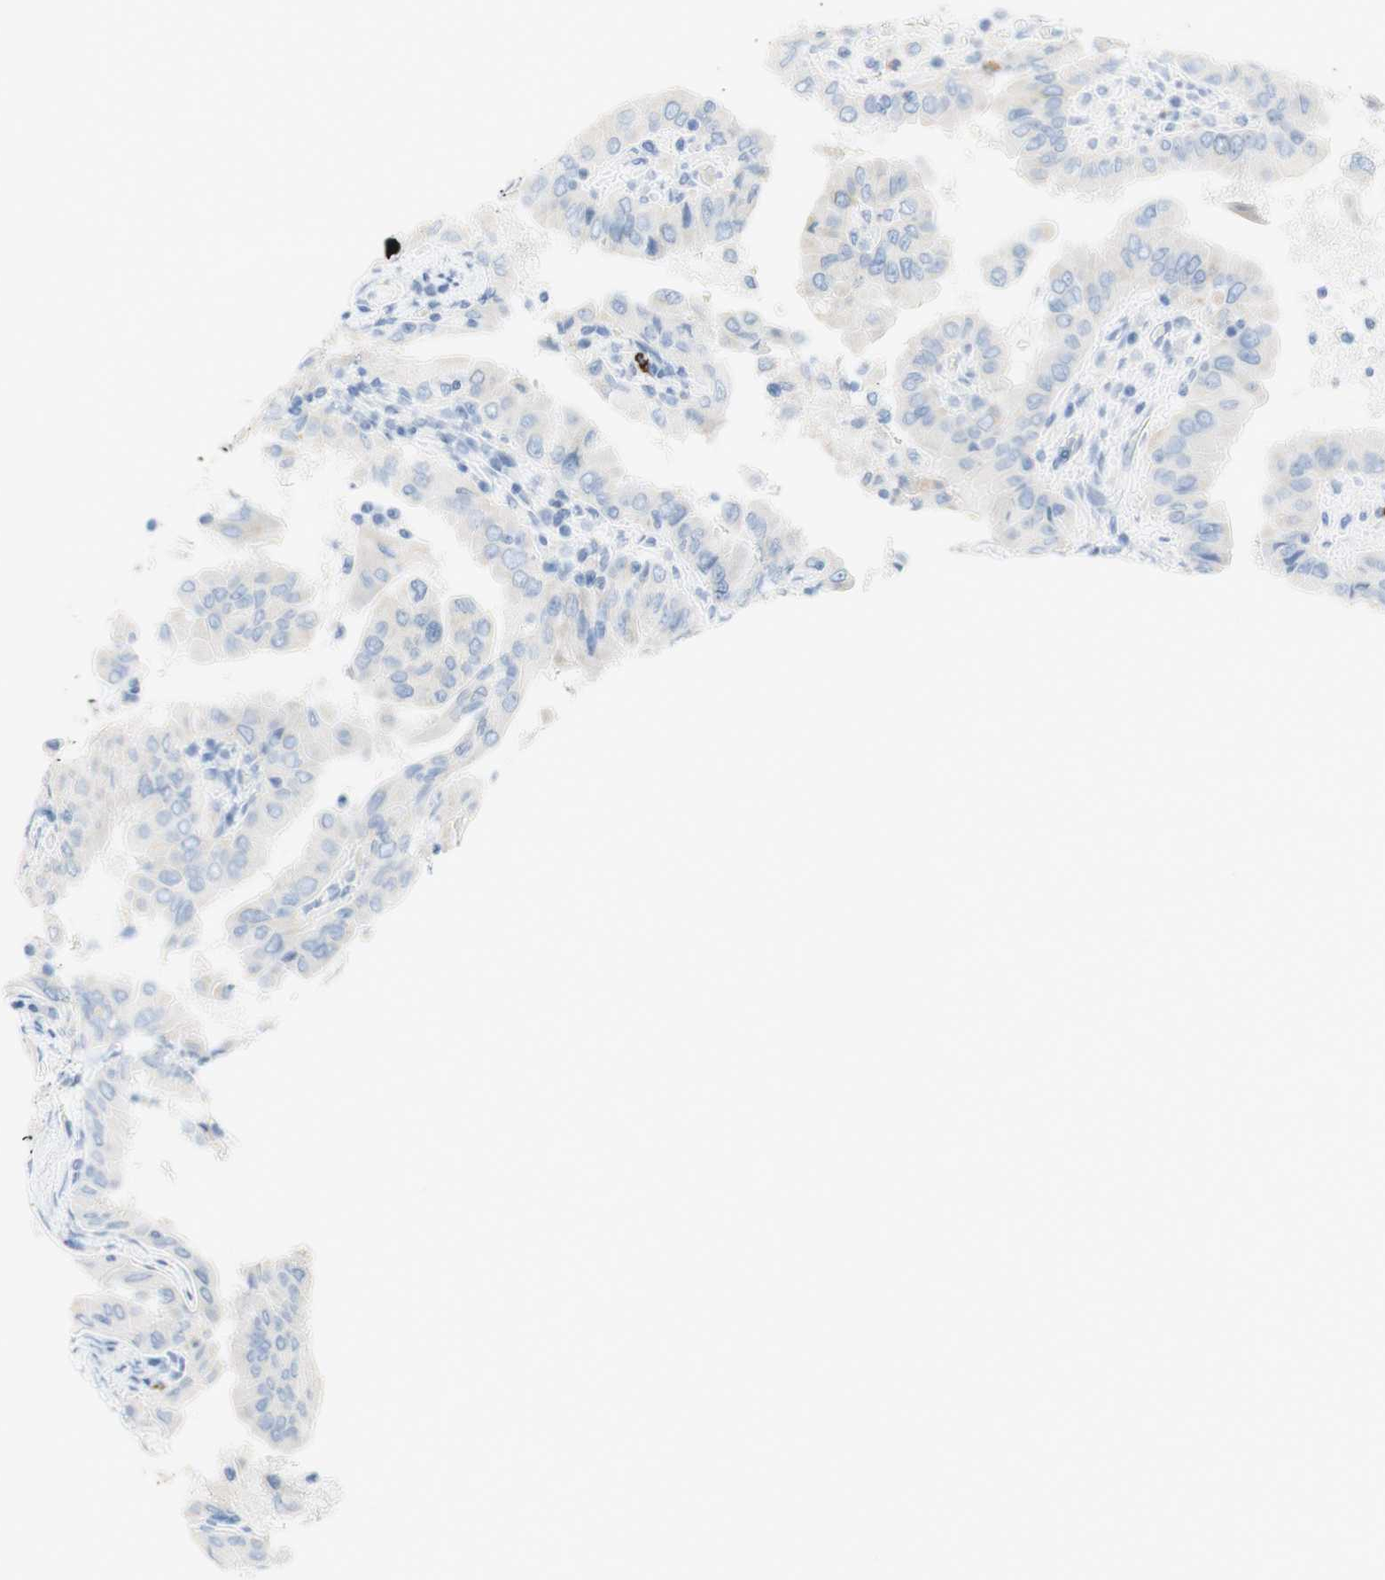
{"staining": {"intensity": "negative", "quantity": "none", "location": "none"}, "tissue": "thyroid cancer", "cell_type": "Tumor cells", "image_type": "cancer", "snomed": [{"axis": "morphology", "description": "Papillary adenocarcinoma, NOS"}, {"axis": "topography", "description": "Thyroid gland"}], "caption": "This is a photomicrograph of IHC staining of papillary adenocarcinoma (thyroid), which shows no positivity in tumor cells.", "gene": "CEACAM1", "patient": {"sex": "male", "age": 33}}